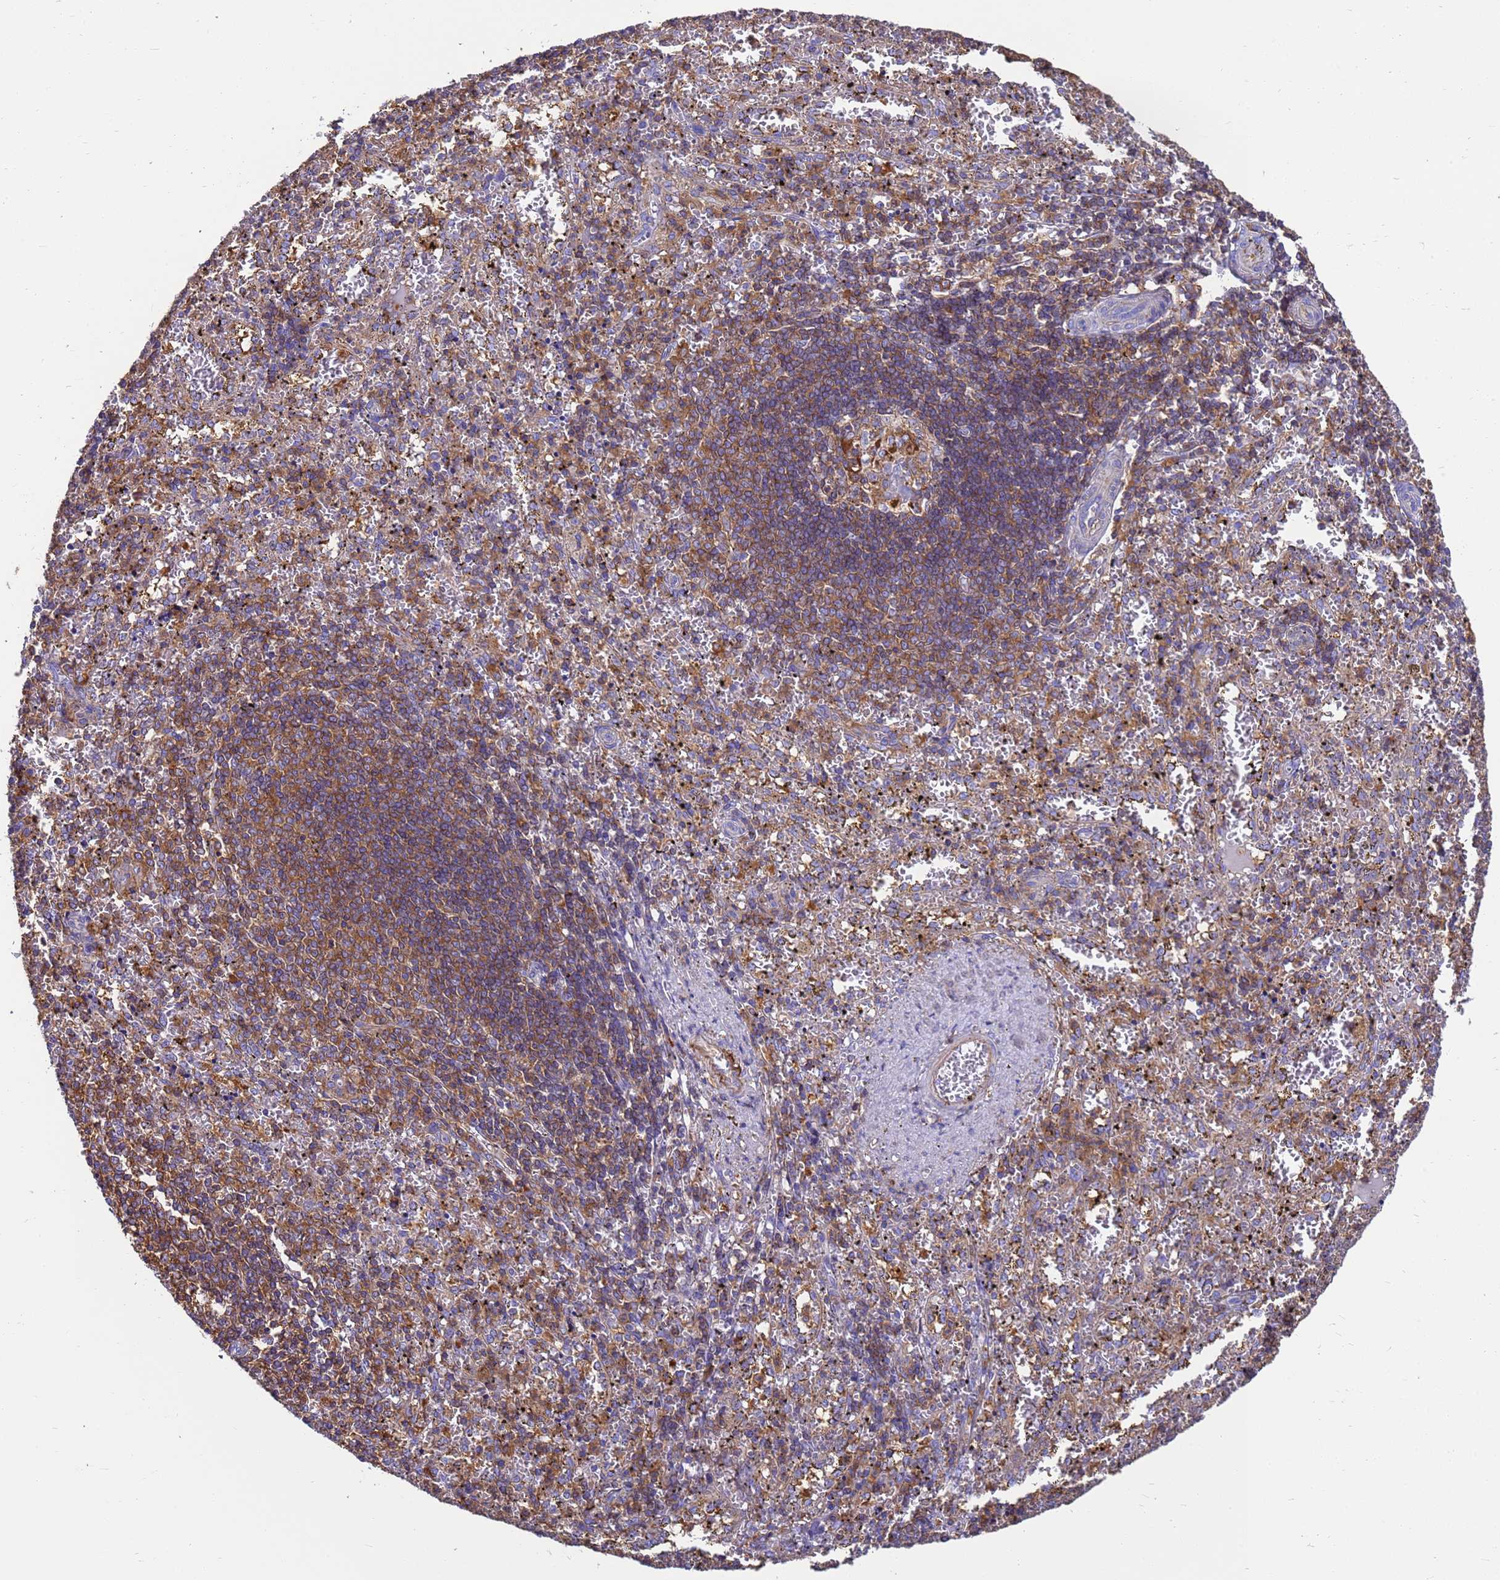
{"staining": {"intensity": "moderate", "quantity": "<25%", "location": "cytoplasmic/membranous"}, "tissue": "spleen", "cell_type": "Cells in red pulp", "image_type": "normal", "snomed": [{"axis": "morphology", "description": "Normal tissue, NOS"}, {"axis": "topography", "description": "Spleen"}], "caption": "Immunohistochemical staining of normal spleen exhibits moderate cytoplasmic/membranous protein positivity in approximately <25% of cells in red pulp. (Brightfield microscopy of DAB IHC at high magnification).", "gene": "ZNF235", "patient": {"sex": "male", "age": 11}}